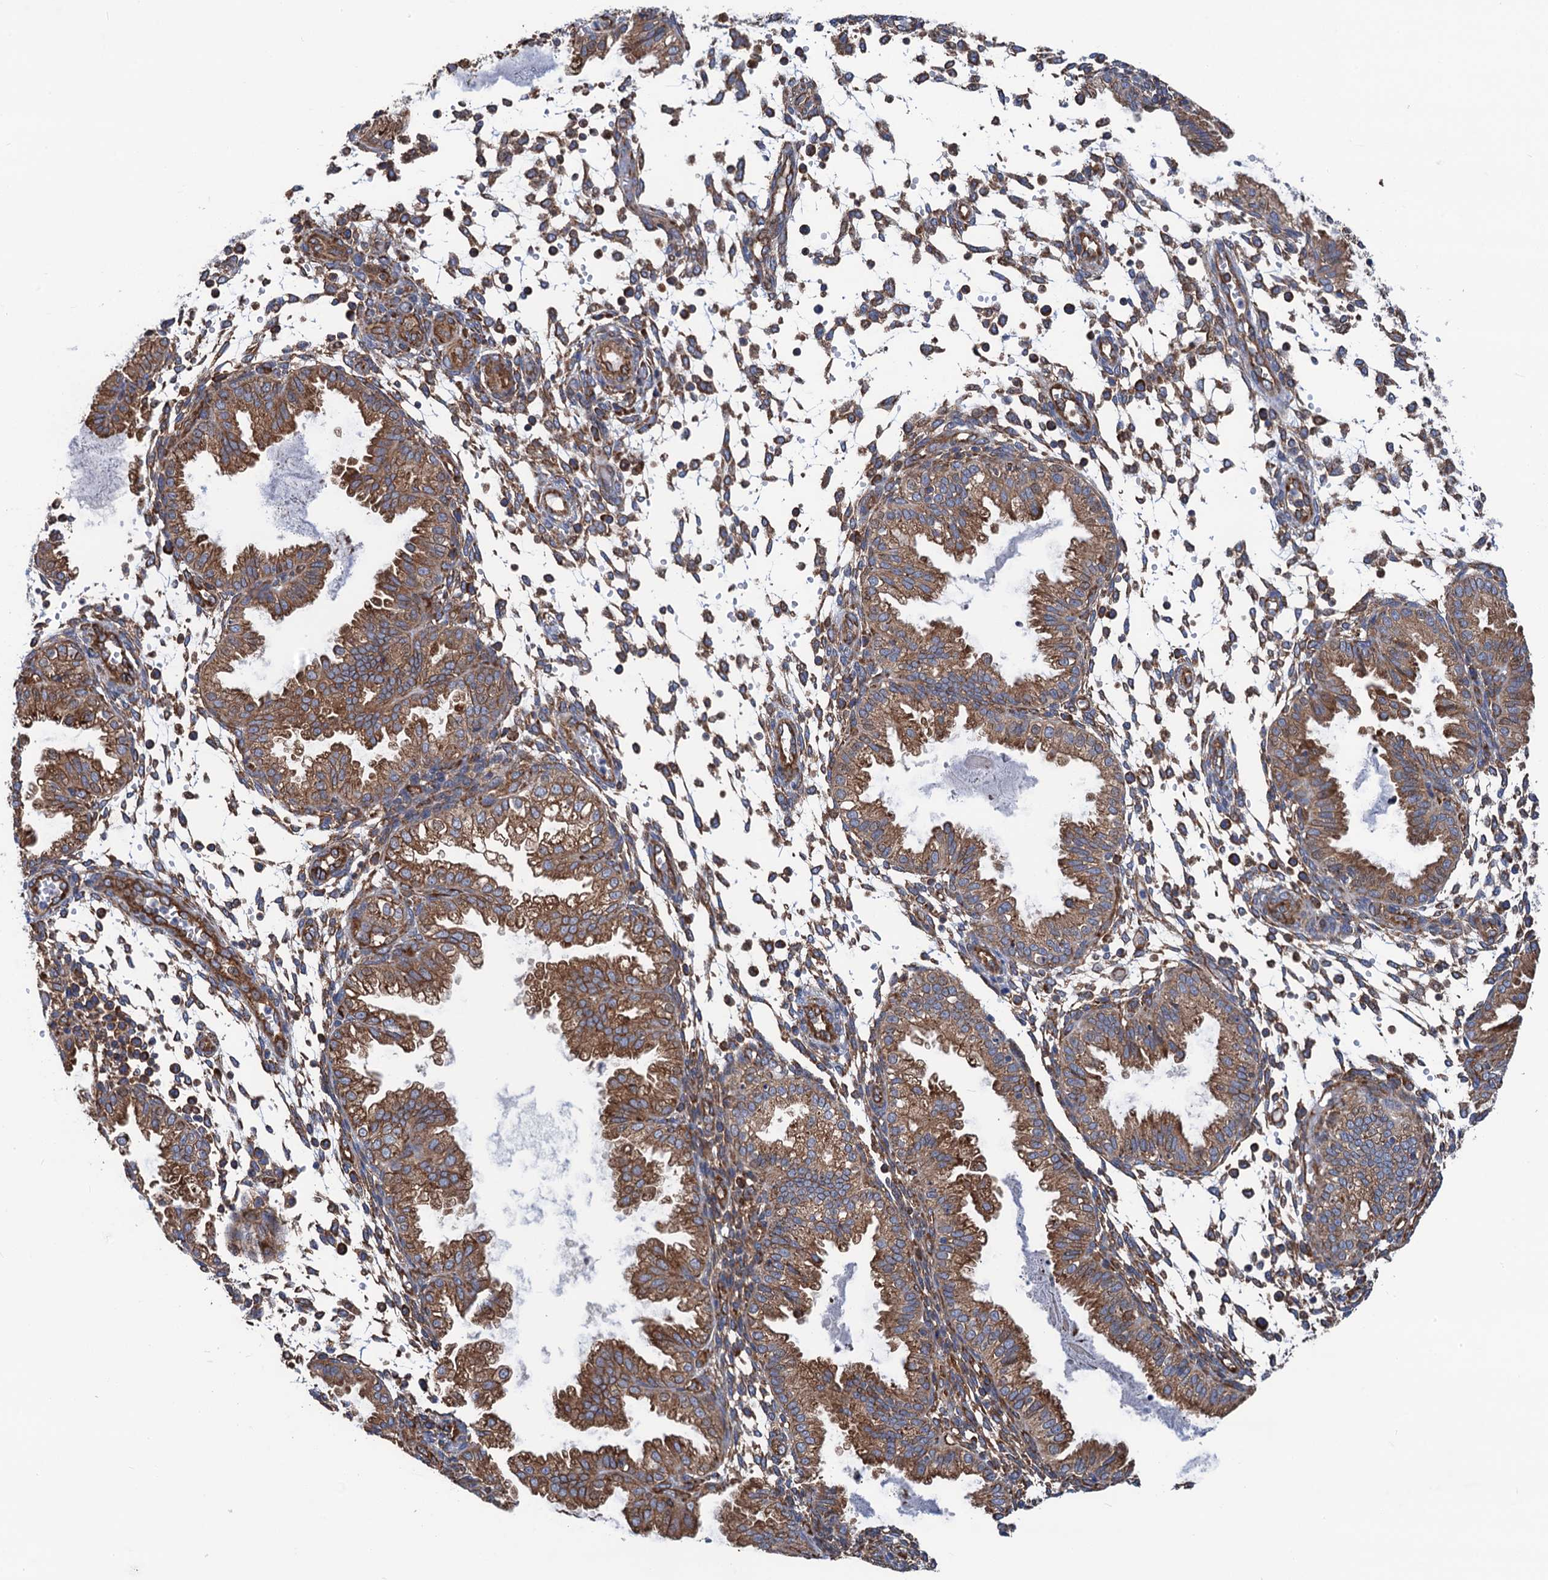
{"staining": {"intensity": "moderate", "quantity": "25%-75%", "location": "cytoplasmic/membranous"}, "tissue": "endometrium", "cell_type": "Cells in endometrial stroma", "image_type": "normal", "snomed": [{"axis": "morphology", "description": "Normal tissue, NOS"}, {"axis": "topography", "description": "Endometrium"}], "caption": "An immunohistochemistry micrograph of benign tissue is shown. Protein staining in brown shows moderate cytoplasmic/membranous positivity in endometrium within cells in endometrial stroma. Immunohistochemistry (ihc) stains the protein in brown and the nuclei are stained blue.", "gene": "SLC12A7", "patient": {"sex": "female", "age": 33}}